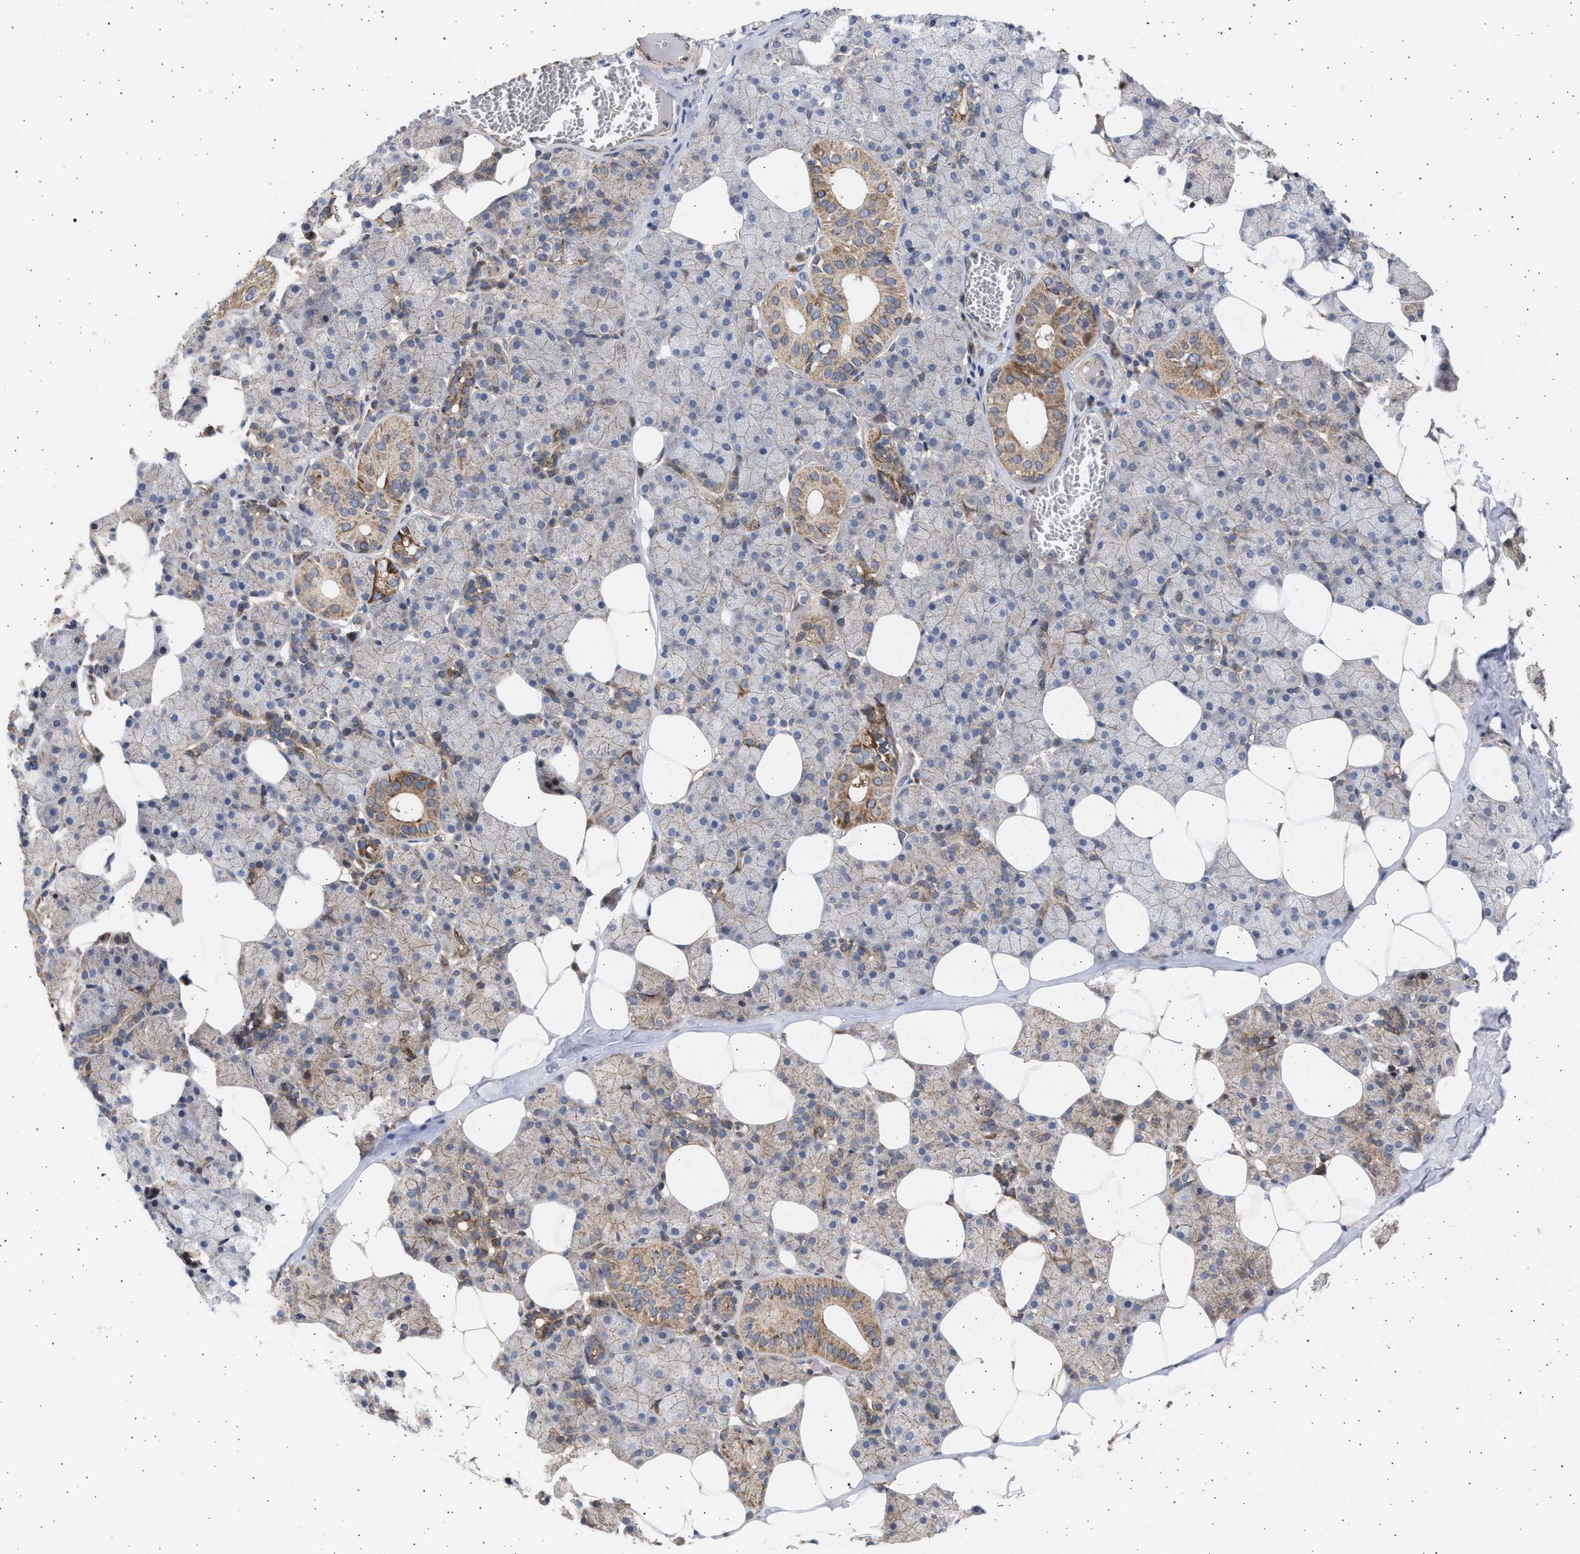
{"staining": {"intensity": "moderate", "quantity": "25%-75%", "location": "cytoplasmic/membranous"}, "tissue": "salivary gland", "cell_type": "Glandular cells", "image_type": "normal", "snomed": [{"axis": "morphology", "description": "Normal tissue, NOS"}, {"axis": "topography", "description": "Salivary gland"}], "caption": "Salivary gland stained with immunohistochemistry displays moderate cytoplasmic/membranous positivity in approximately 25%-75% of glandular cells.", "gene": "TTC19", "patient": {"sex": "female", "age": 33}}